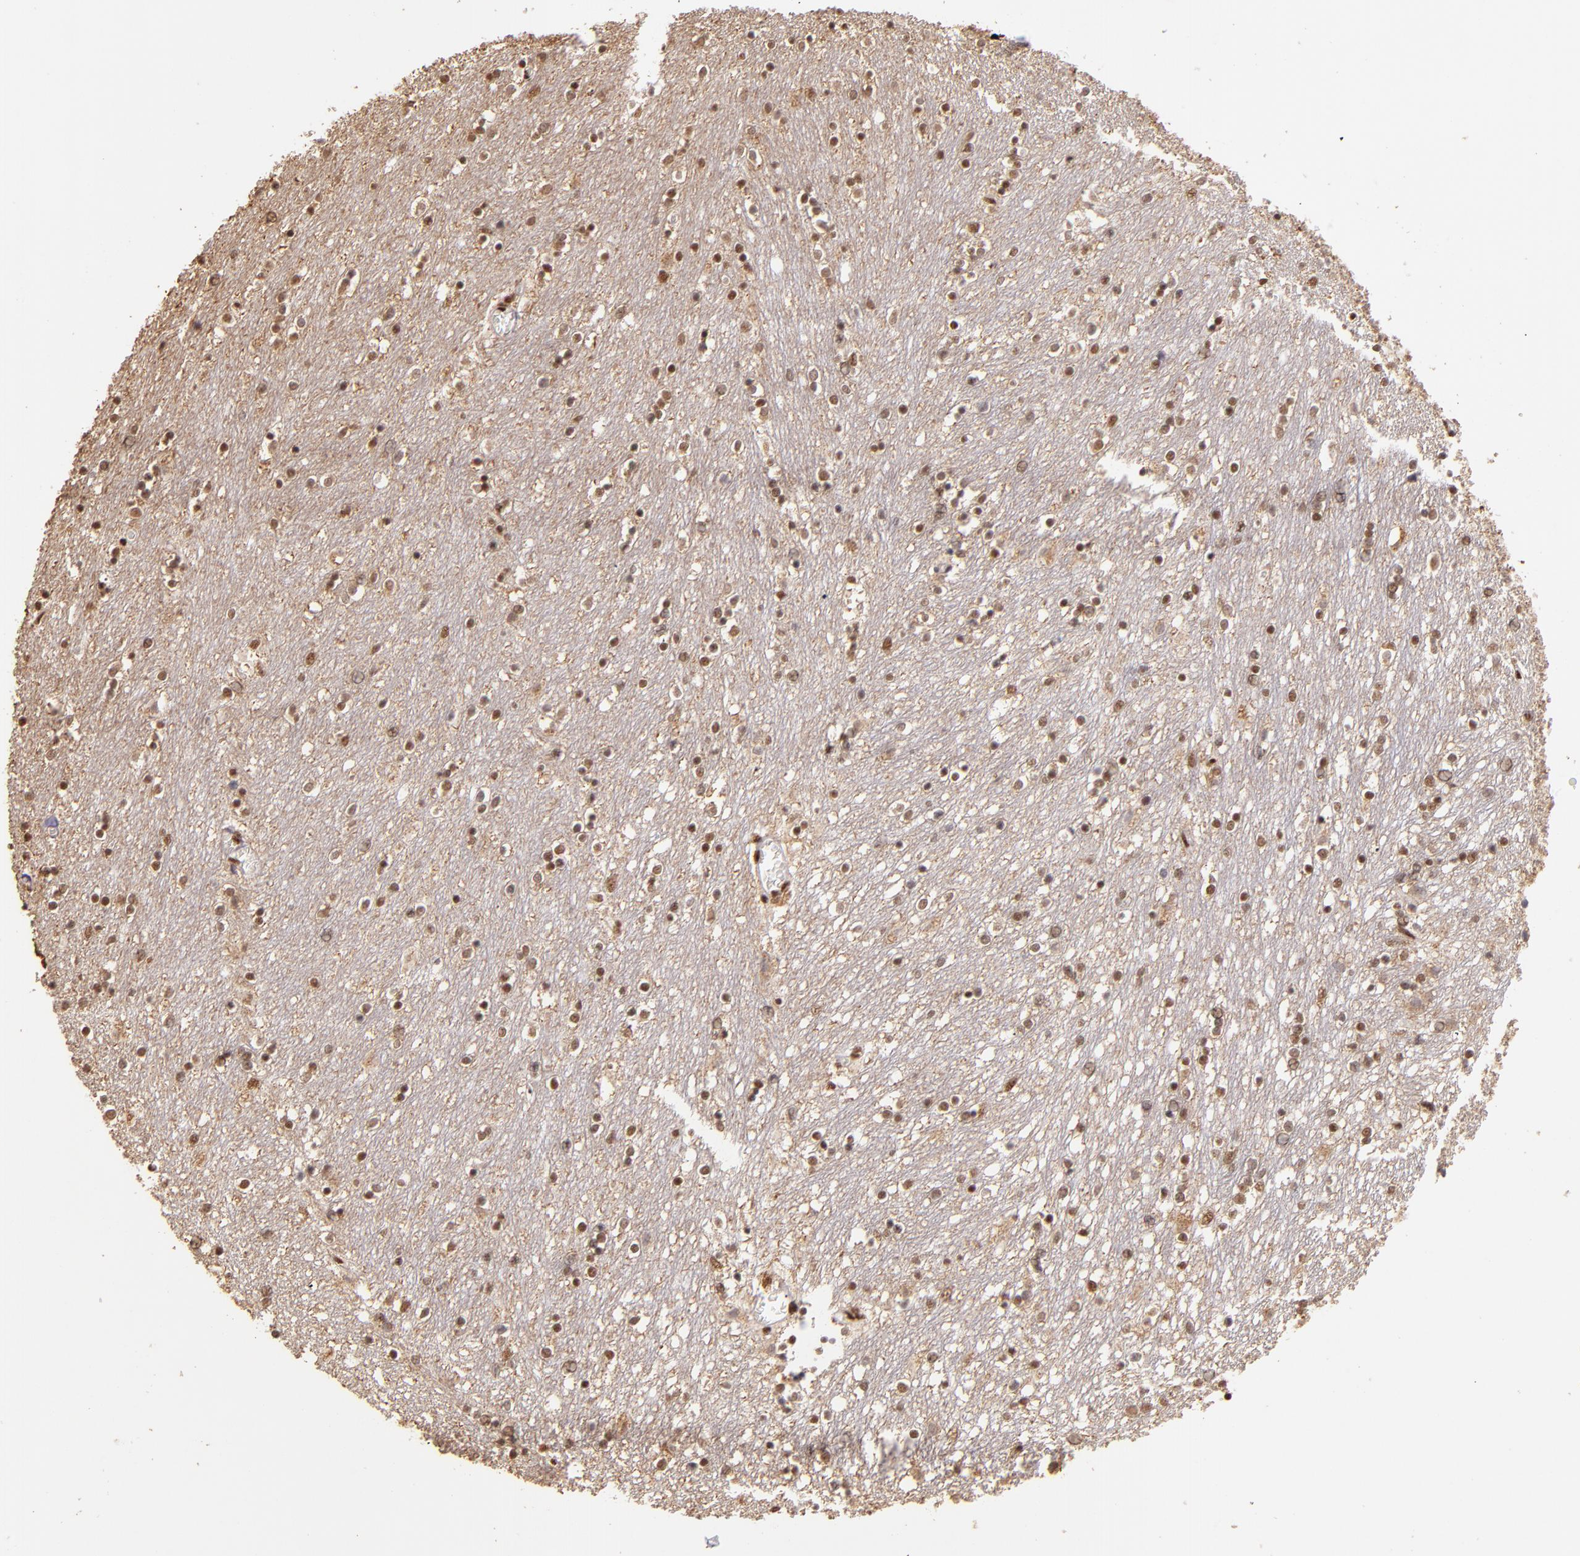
{"staining": {"intensity": "moderate", "quantity": ">75%", "location": "nuclear"}, "tissue": "caudate", "cell_type": "Glial cells", "image_type": "normal", "snomed": [{"axis": "morphology", "description": "Normal tissue, NOS"}, {"axis": "topography", "description": "Lateral ventricle wall"}], "caption": "Moderate nuclear protein expression is identified in about >75% of glial cells in caudate.", "gene": "SP1", "patient": {"sex": "female", "age": 54}}